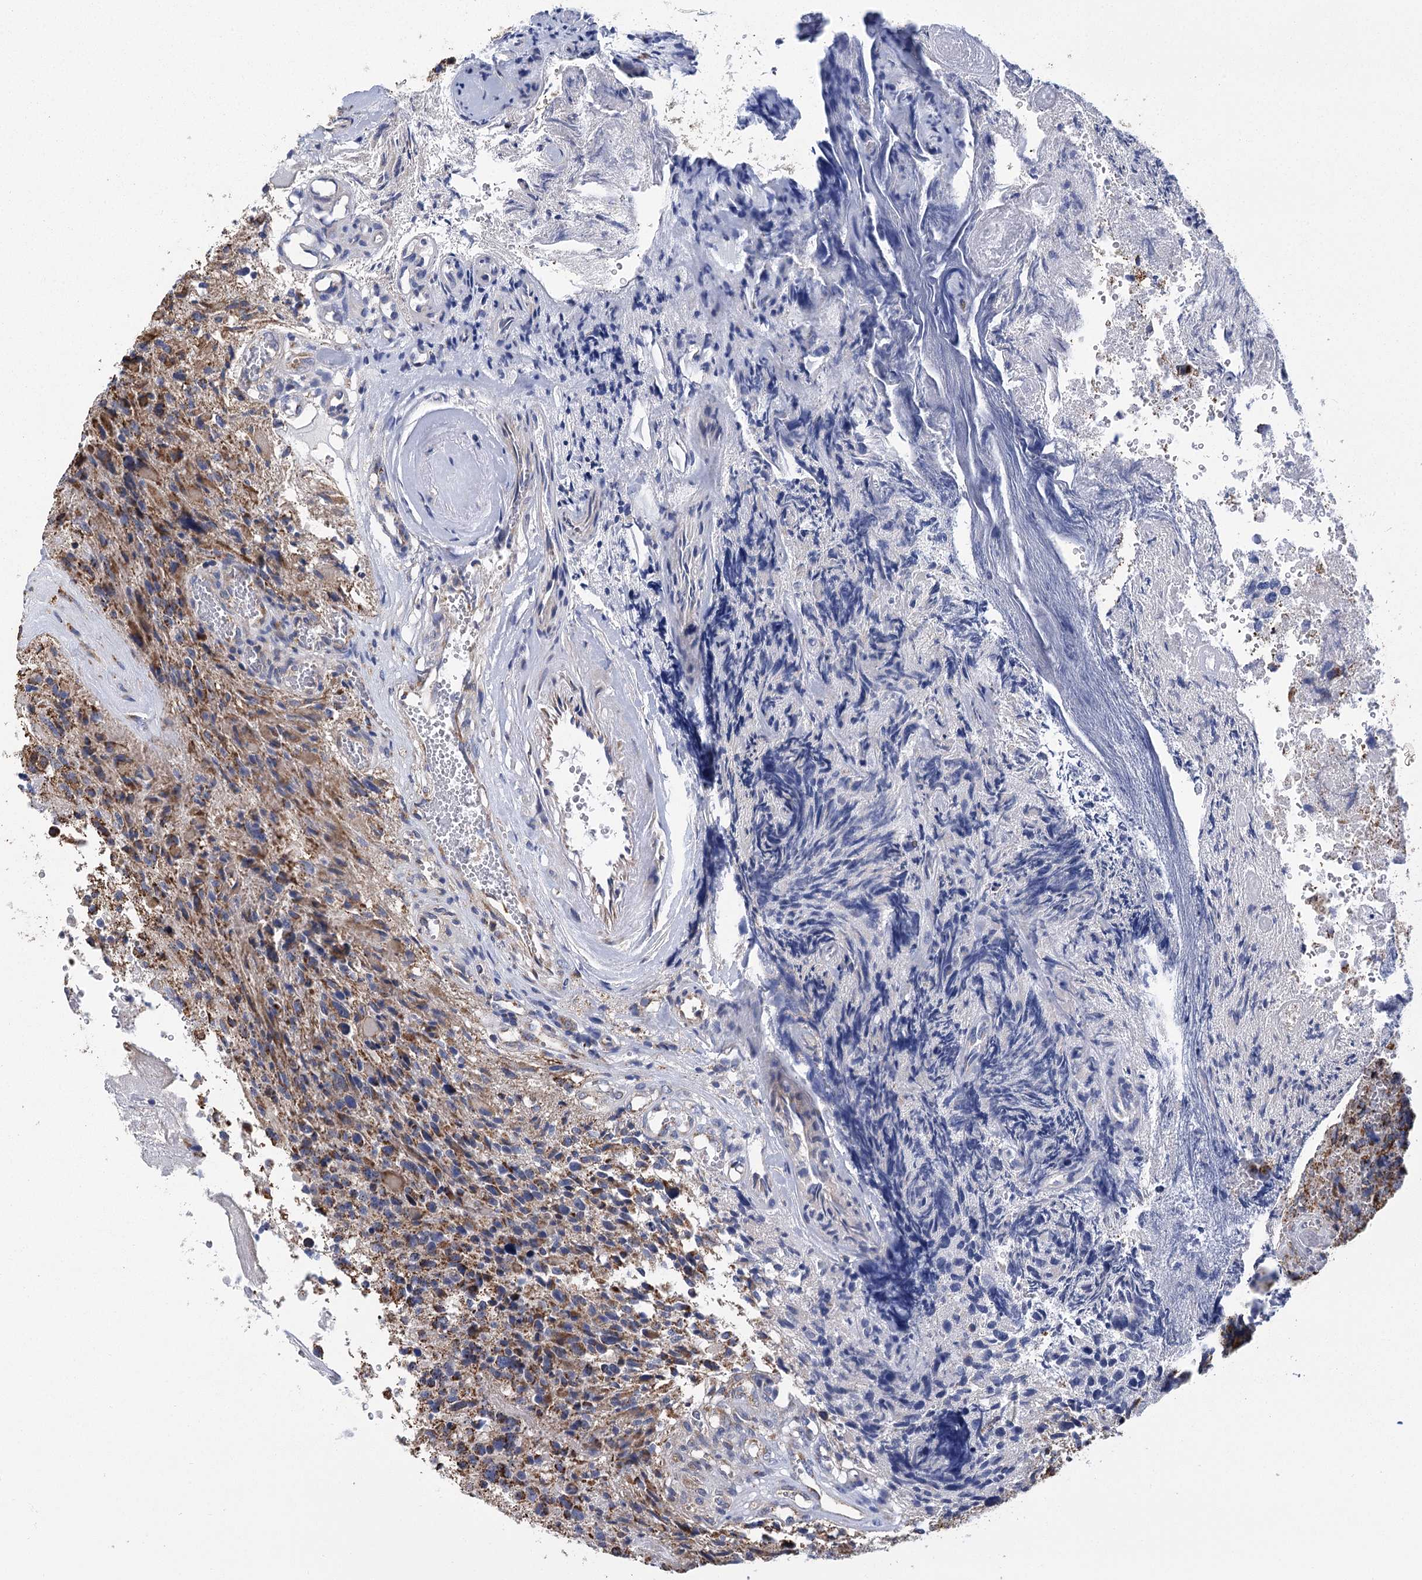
{"staining": {"intensity": "moderate", "quantity": ">75%", "location": "cytoplasmic/membranous"}, "tissue": "glioma", "cell_type": "Tumor cells", "image_type": "cancer", "snomed": [{"axis": "morphology", "description": "Glioma, malignant, High grade"}, {"axis": "topography", "description": "Brain"}], "caption": "A brown stain highlights moderate cytoplasmic/membranous staining of a protein in human malignant high-grade glioma tumor cells.", "gene": "CCDC73", "patient": {"sex": "male", "age": 69}}